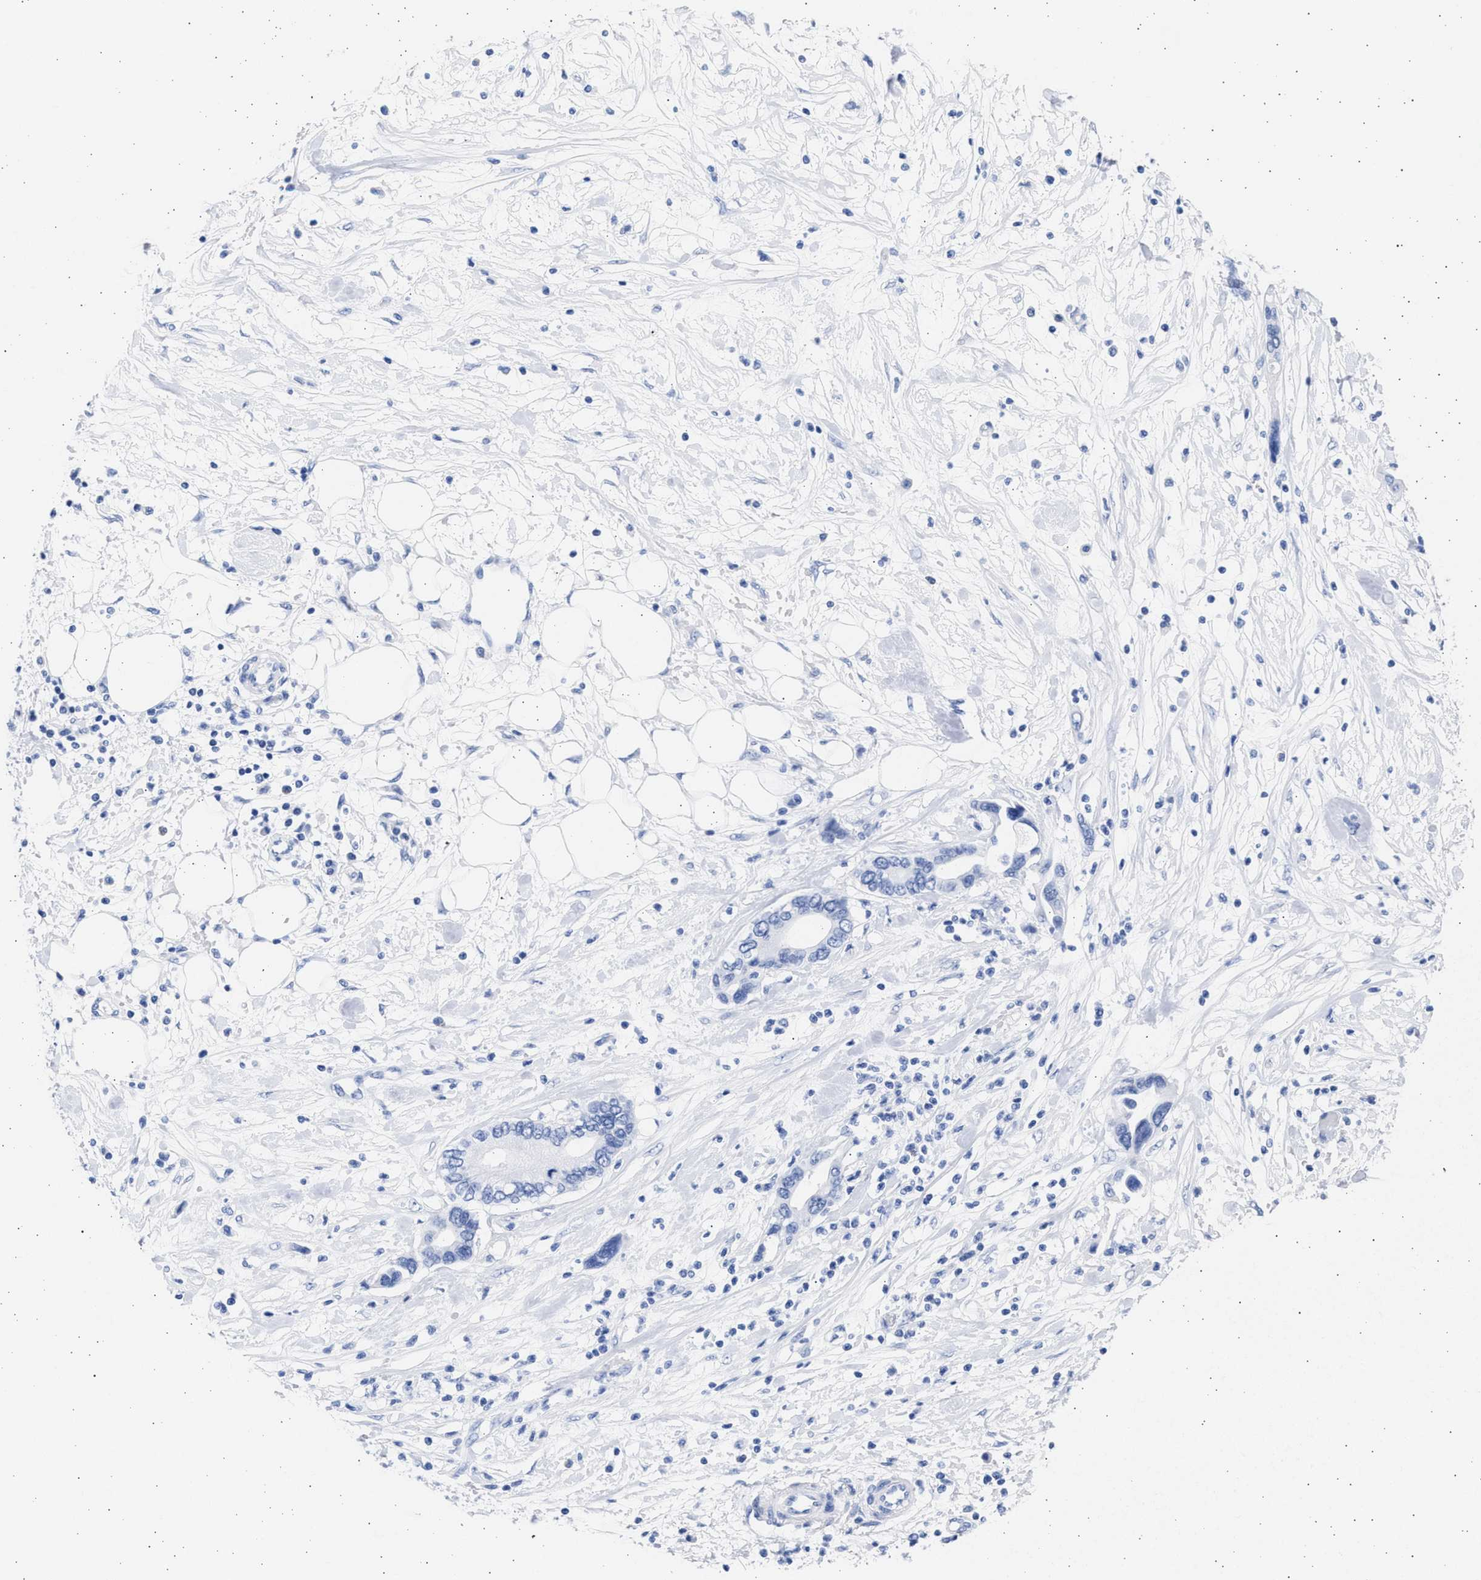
{"staining": {"intensity": "negative", "quantity": "none", "location": "none"}, "tissue": "pancreatic cancer", "cell_type": "Tumor cells", "image_type": "cancer", "snomed": [{"axis": "morphology", "description": "Adenocarcinoma, NOS"}, {"axis": "topography", "description": "Pancreas"}], "caption": "Tumor cells are negative for protein expression in human pancreatic cancer.", "gene": "ALDOC", "patient": {"sex": "female", "age": 57}}